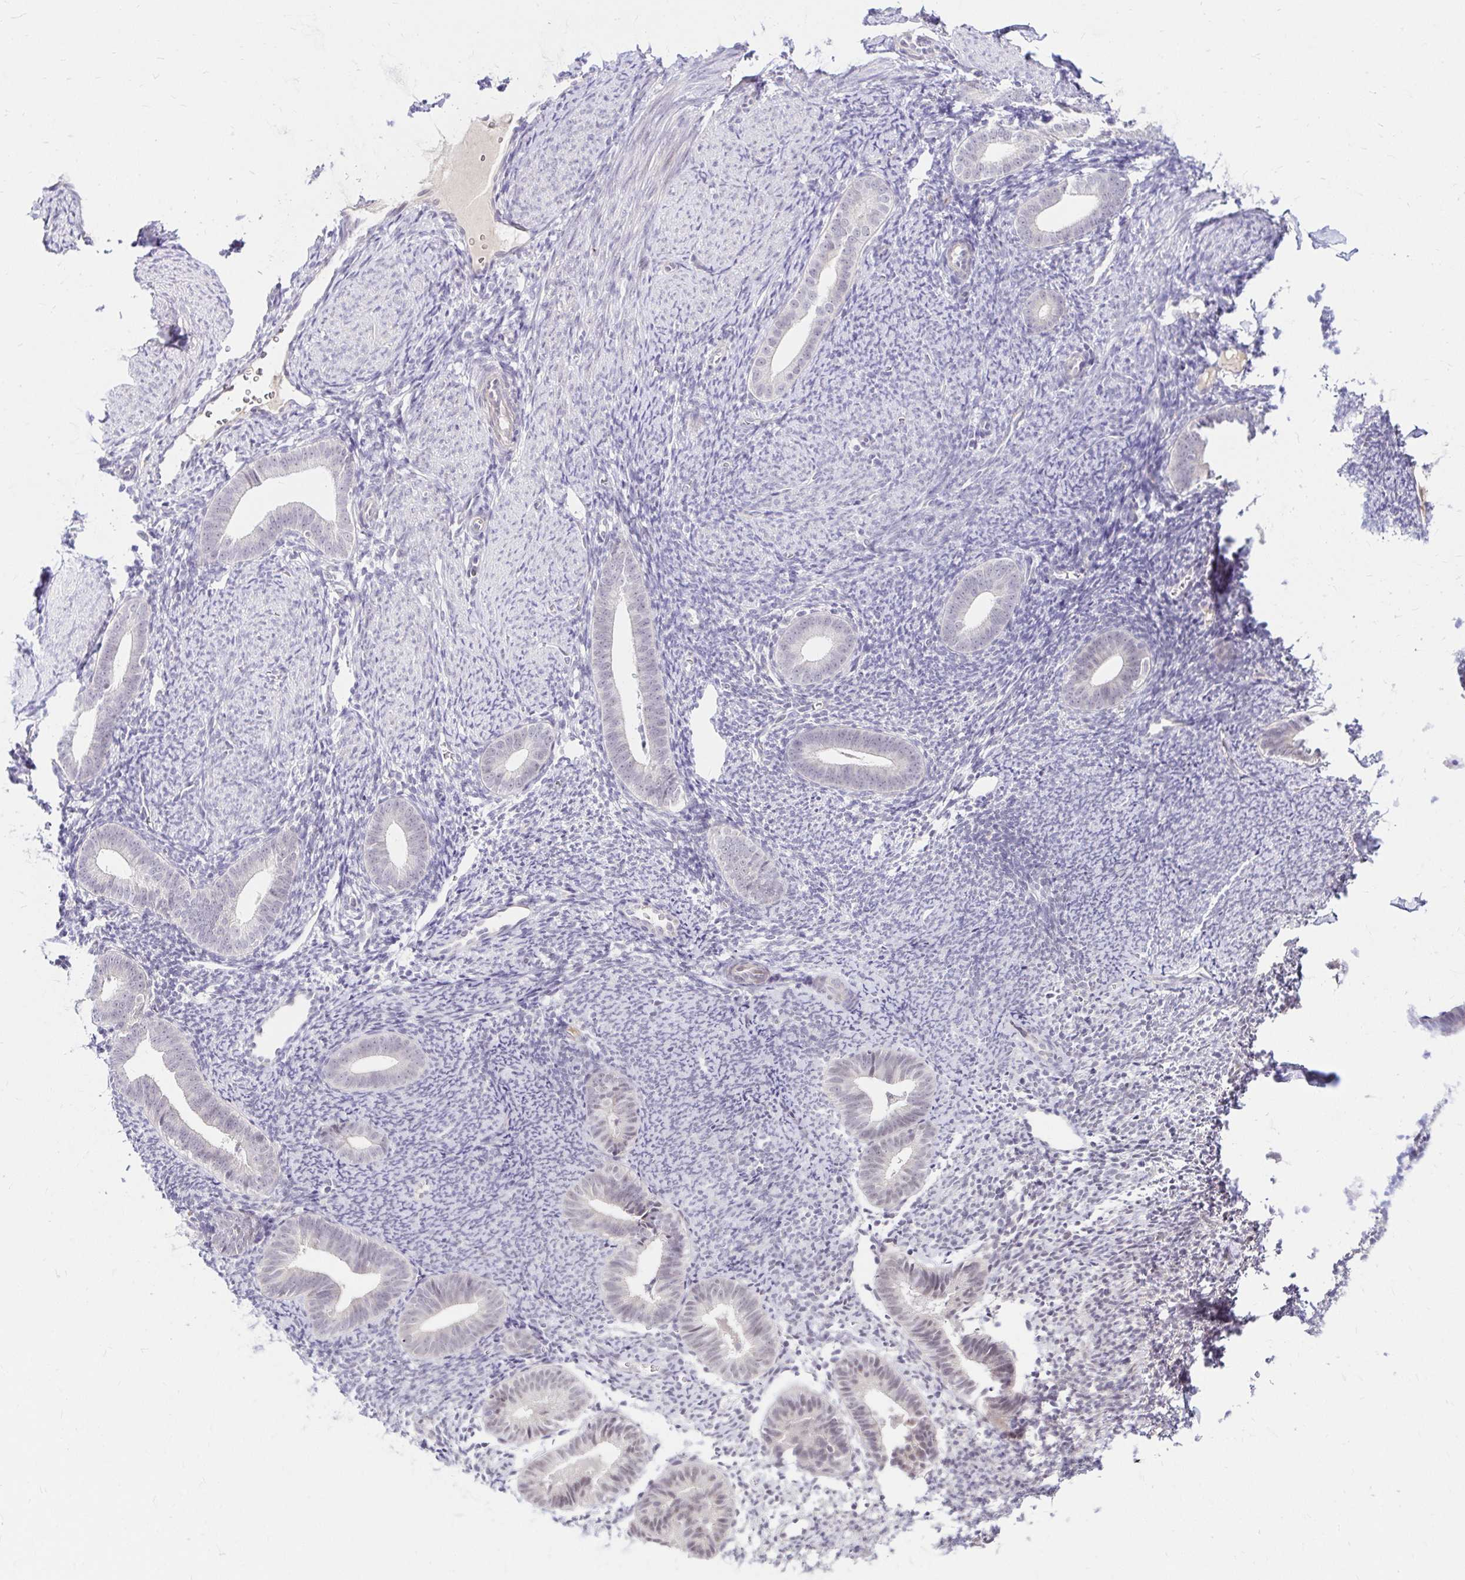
{"staining": {"intensity": "negative", "quantity": "none", "location": "none"}, "tissue": "endometrium", "cell_type": "Cells in endometrial stroma", "image_type": "normal", "snomed": [{"axis": "morphology", "description": "Normal tissue, NOS"}, {"axis": "topography", "description": "Endometrium"}], "caption": "The immunohistochemistry (IHC) photomicrograph has no significant positivity in cells in endometrial stroma of endometrium. (DAB IHC with hematoxylin counter stain).", "gene": "GUCY1A1", "patient": {"sex": "female", "age": 39}}